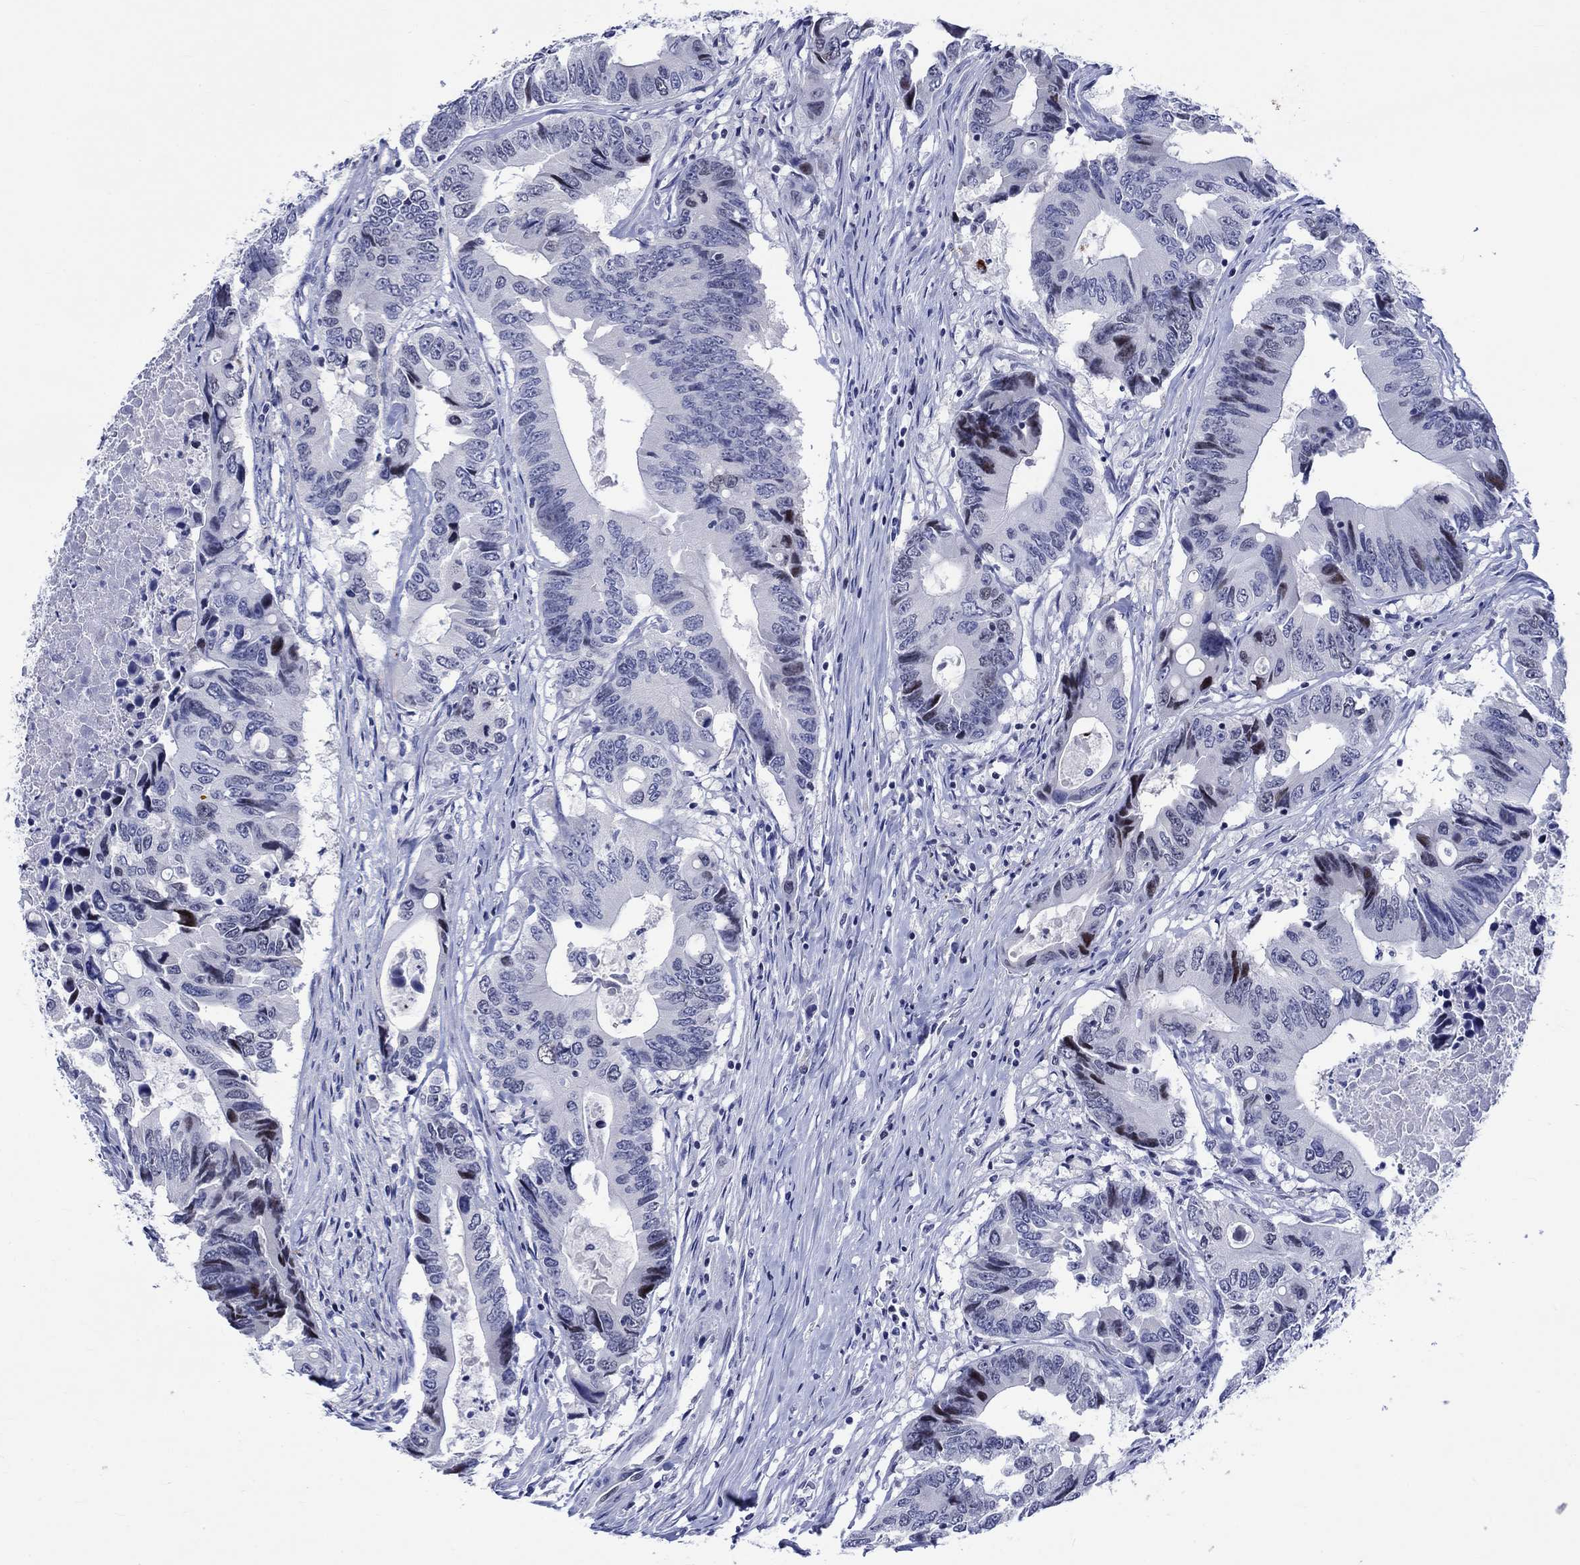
{"staining": {"intensity": "moderate", "quantity": "<25%", "location": "nuclear"}, "tissue": "colorectal cancer", "cell_type": "Tumor cells", "image_type": "cancer", "snomed": [{"axis": "morphology", "description": "Adenocarcinoma, NOS"}, {"axis": "topography", "description": "Colon"}], "caption": "Colorectal adenocarcinoma stained for a protein (brown) exhibits moderate nuclear positive positivity in approximately <25% of tumor cells.", "gene": "CDCA2", "patient": {"sex": "female", "age": 90}}